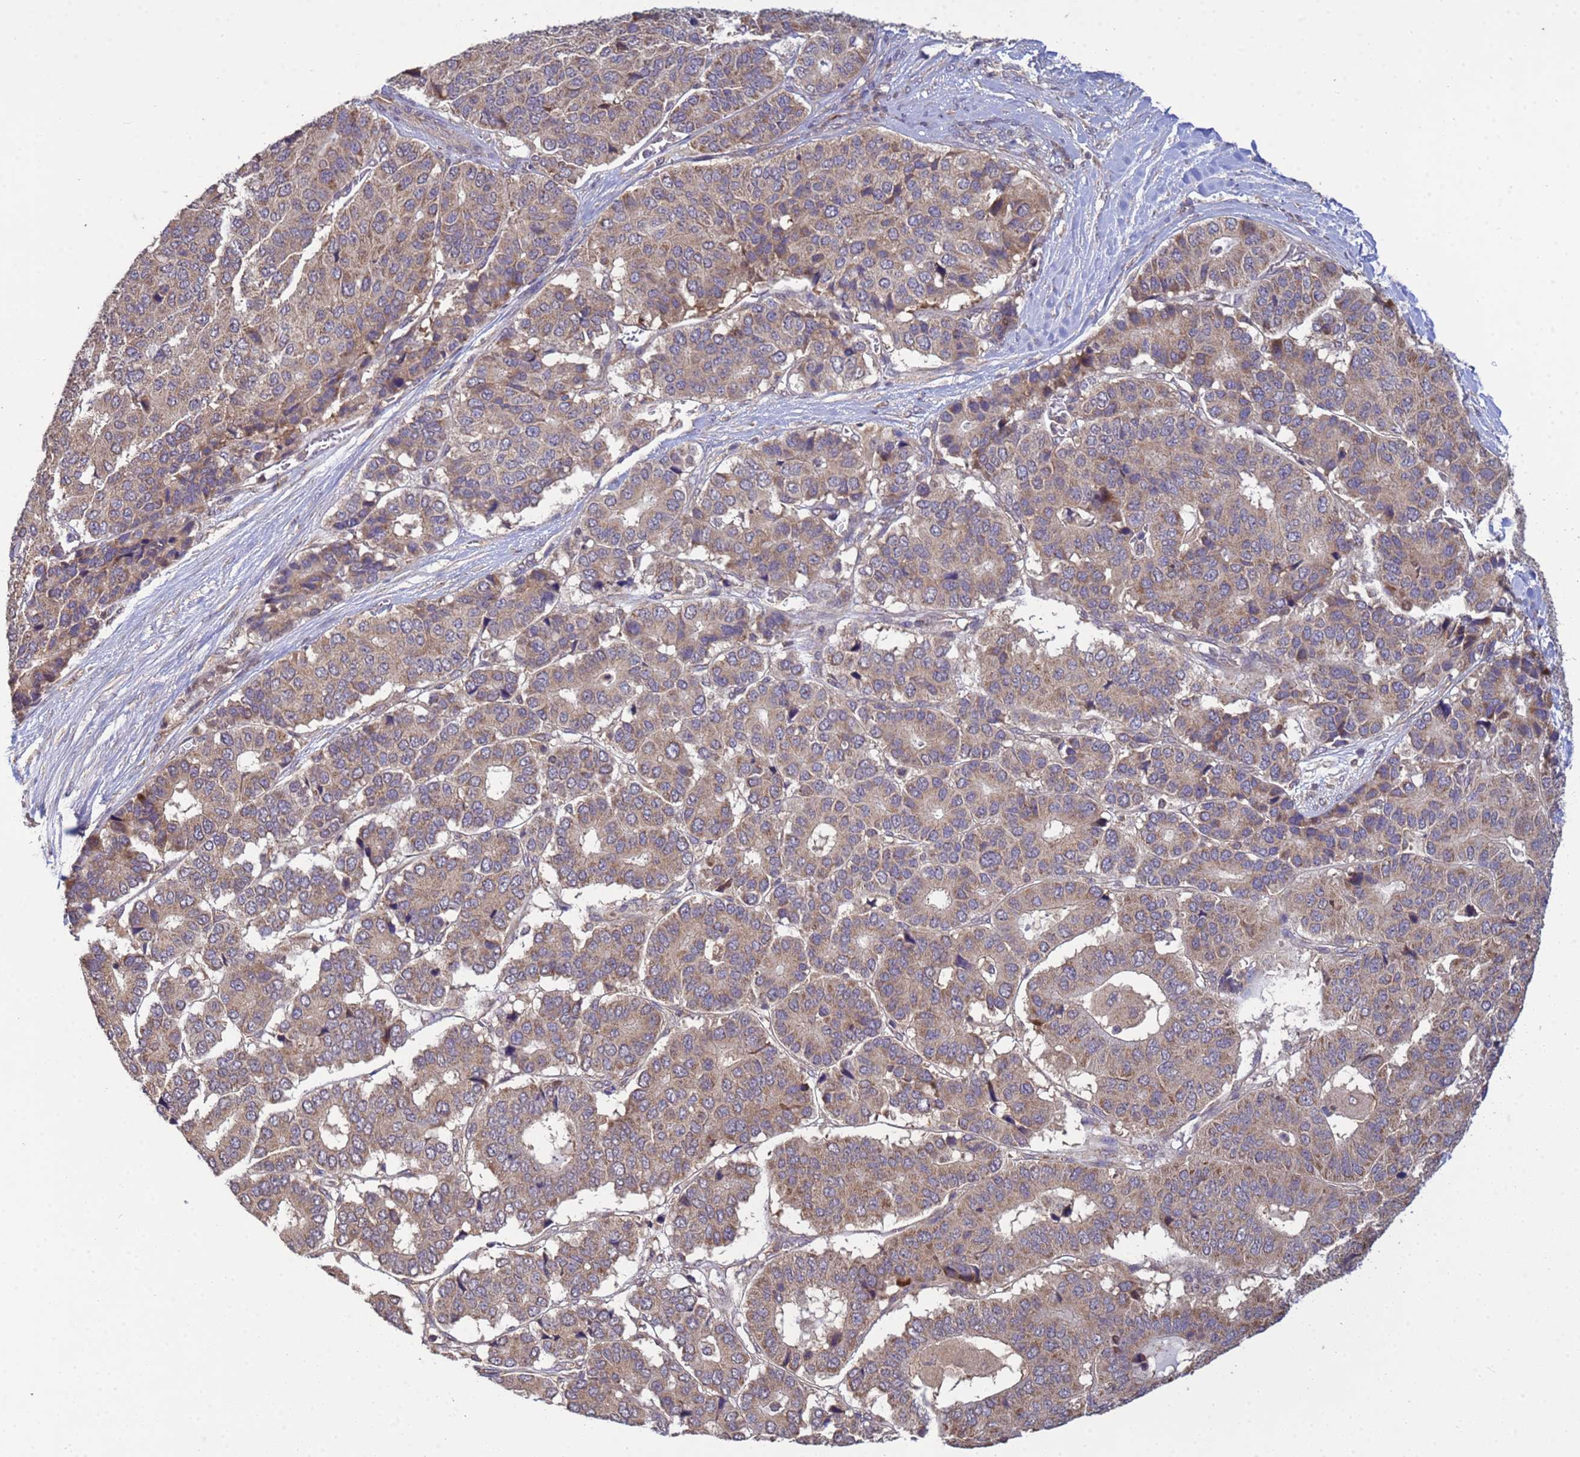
{"staining": {"intensity": "weak", "quantity": ">75%", "location": "cytoplasmic/membranous"}, "tissue": "pancreatic cancer", "cell_type": "Tumor cells", "image_type": "cancer", "snomed": [{"axis": "morphology", "description": "Adenocarcinoma, NOS"}, {"axis": "topography", "description": "Pancreas"}], "caption": "A high-resolution image shows immunohistochemistry staining of pancreatic adenocarcinoma, which displays weak cytoplasmic/membranous positivity in about >75% of tumor cells.", "gene": "P2RX7", "patient": {"sex": "male", "age": 50}}